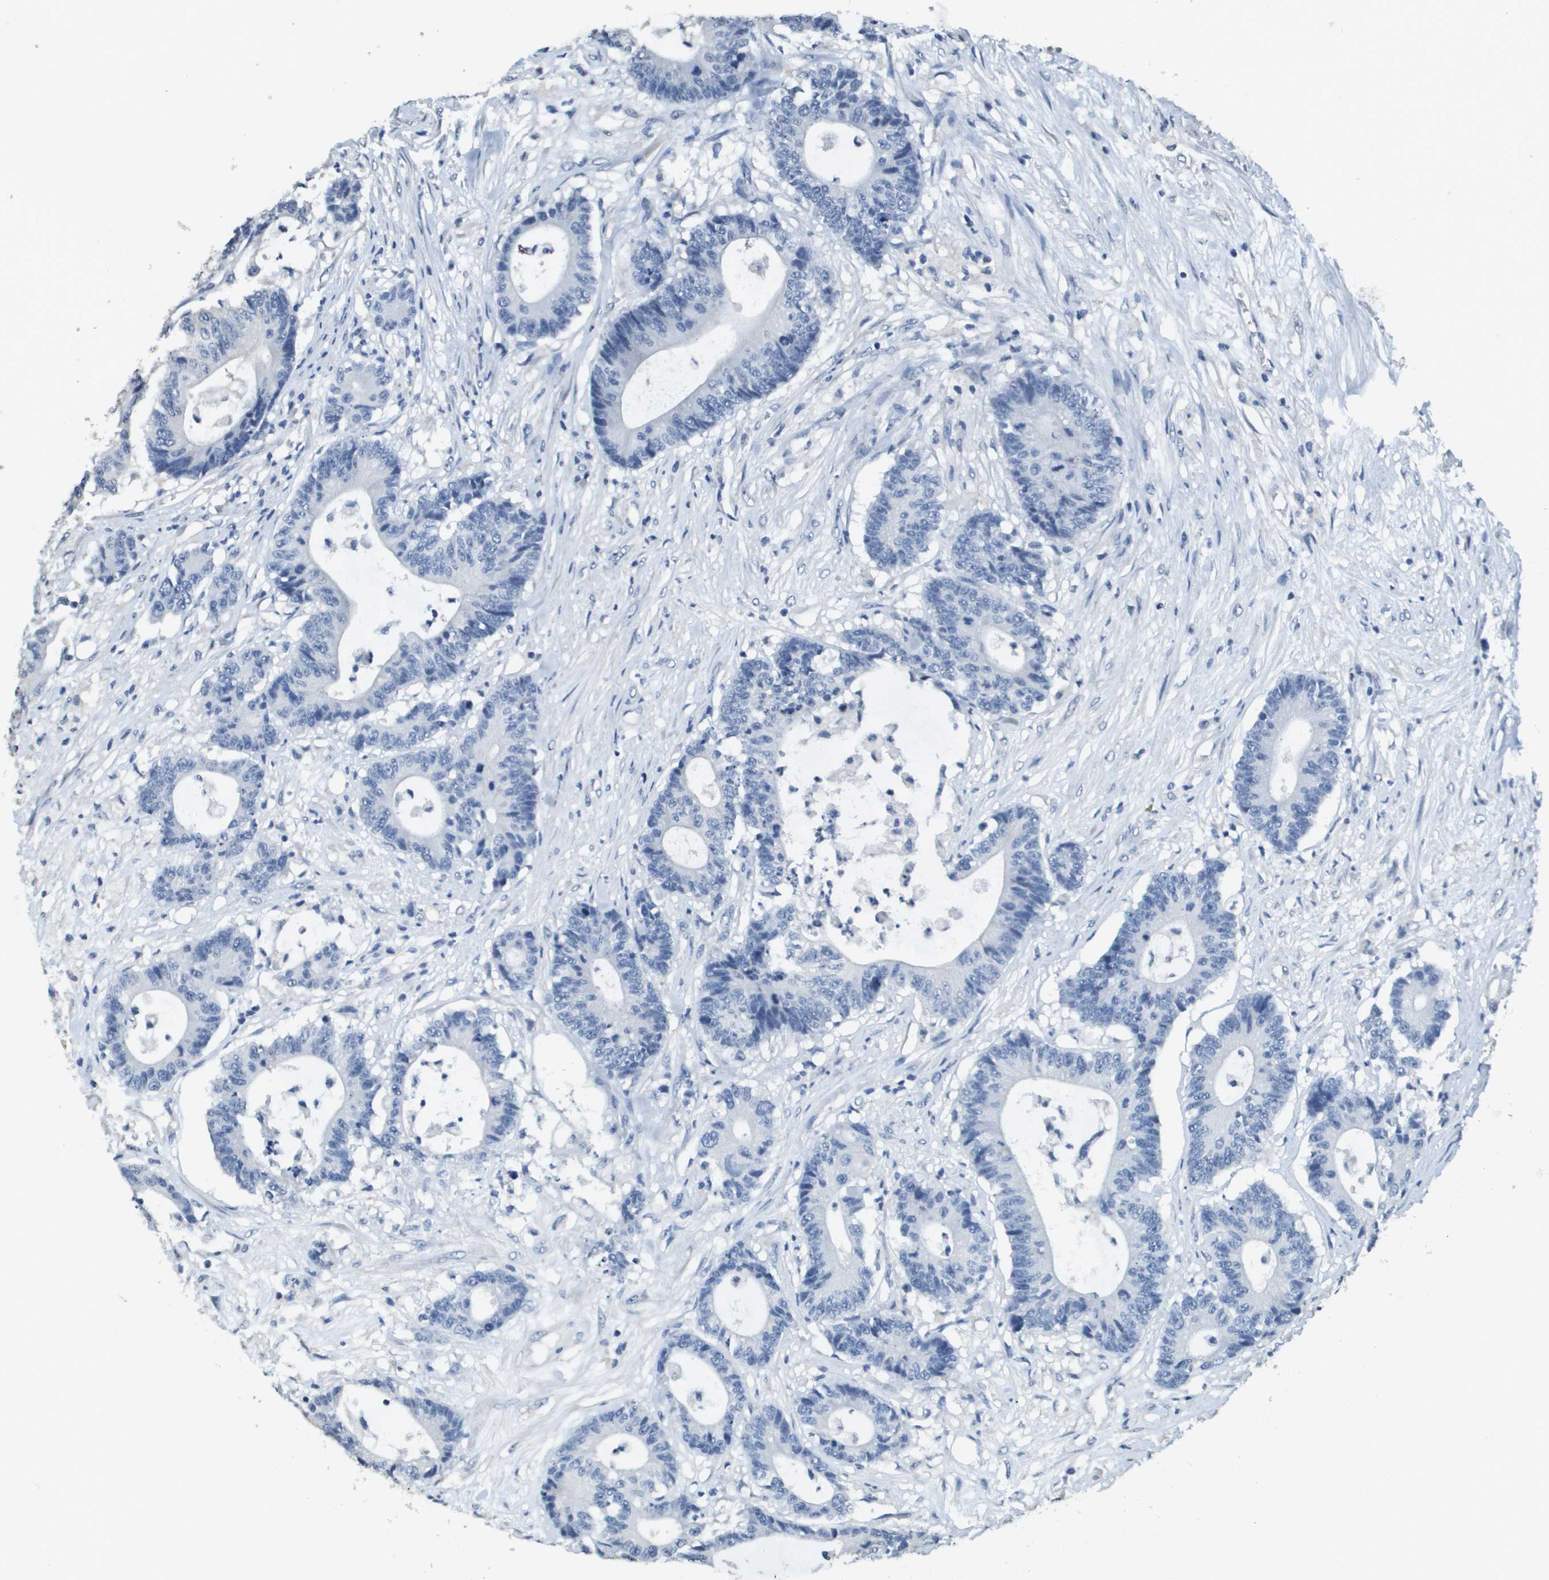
{"staining": {"intensity": "negative", "quantity": "none", "location": "none"}, "tissue": "colorectal cancer", "cell_type": "Tumor cells", "image_type": "cancer", "snomed": [{"axis": "morphology", "description": "Adenocarcinoma, NOS"}, {"axis": "topography", "description": "Colon"}], "caption": "Colorectal adenocarcinoma was stained to show a protein in brown. There is no significant staining in tumor cells.", "gene": "MT3", "patient": {"sex": "female", "age": 84}}